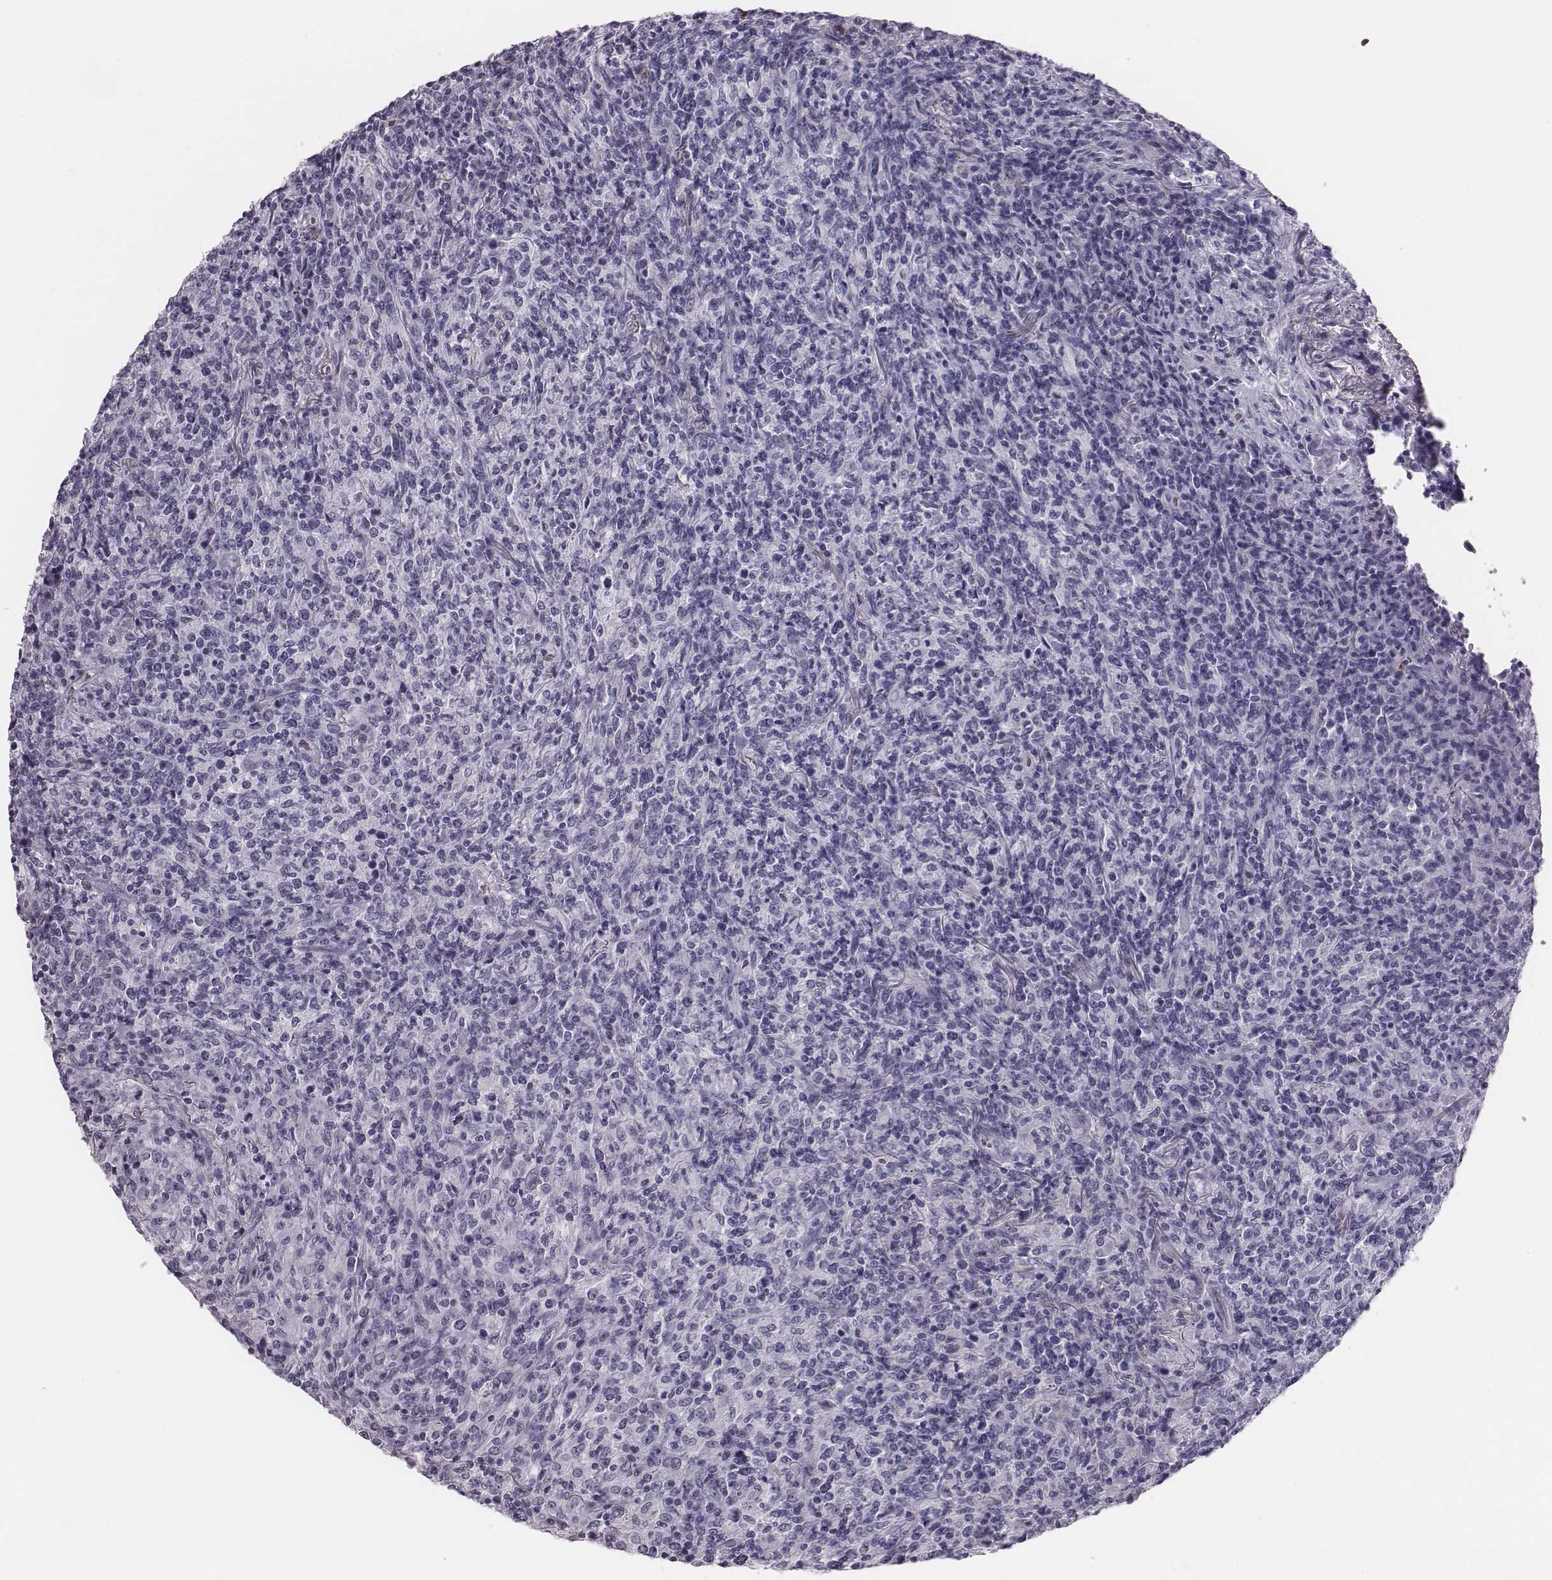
{"staining": {"intensity": "negative", "quantity": "none", "location": "none"}, "tissue": "lymphoma", "cell_type": "Tumor cells", "image_type": "cancer", "snomed": [{"axis": "morphology", "description": "Malignant lymphoma, non-Hodgkin's type, High grade"}, {"axis": "topography", "description": "Lung"}], "caption": "Tumor cells are negative for brown protein staining in lymphoma.", "gene": "HBZ", "patient": {"sex": "male", "age": 79}}